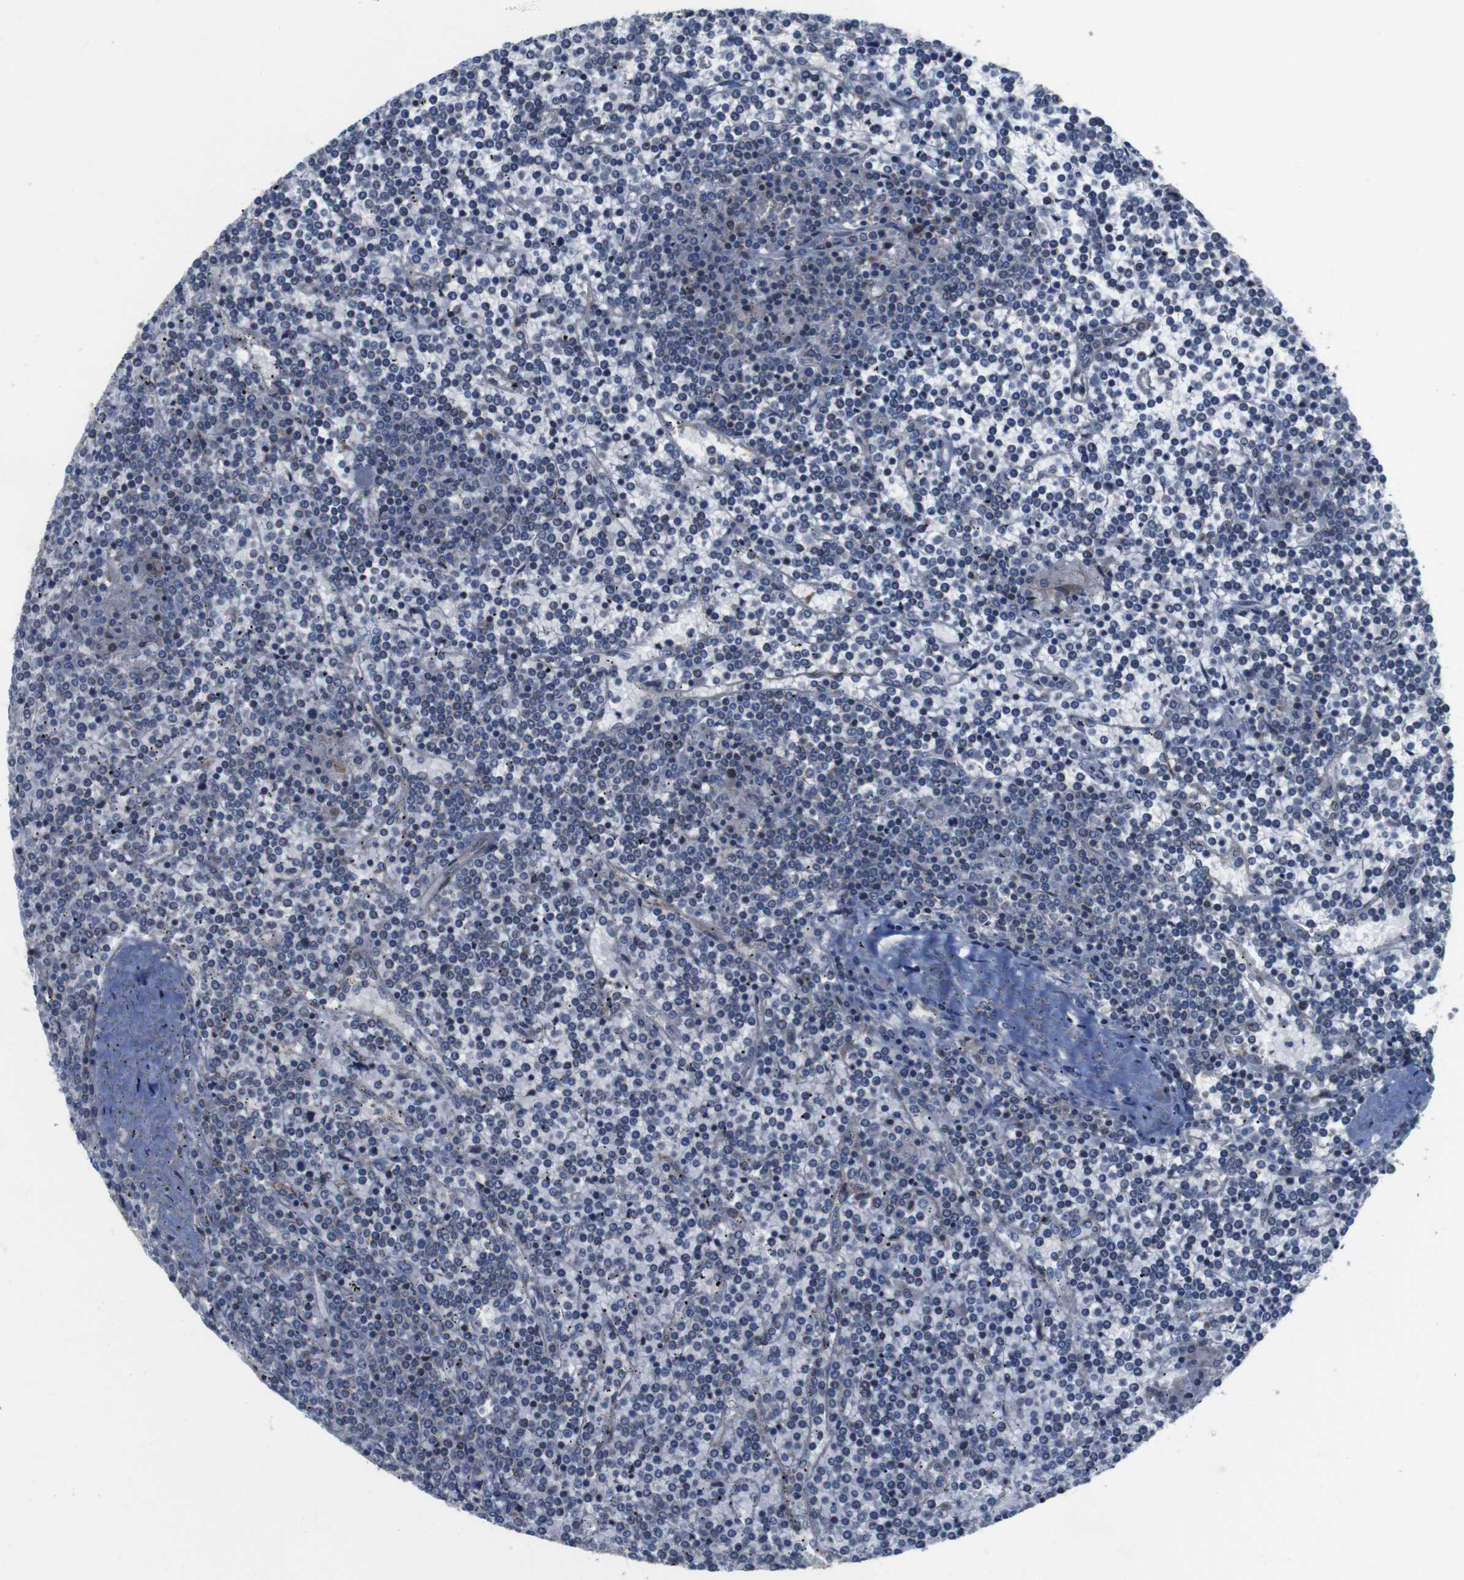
{"staining": {"intensity": "negative", "quantity": "none", "location": "none"}, "tissue": "lymphoma", "cell_type": "Tumor cells", "image_type": "cancer", "snomed": [{"axis": "morphology", "description": "Malignant lymphoma, non-Hodgkin's type, Low grade"}, {"axis": "topography", "description": "Spleen"}], "caption": "The histopathology image reveals no staining of tumor cells in lymphoma.", "gene": "GGT7", "patient": {"sex": "female", "age": 19}}